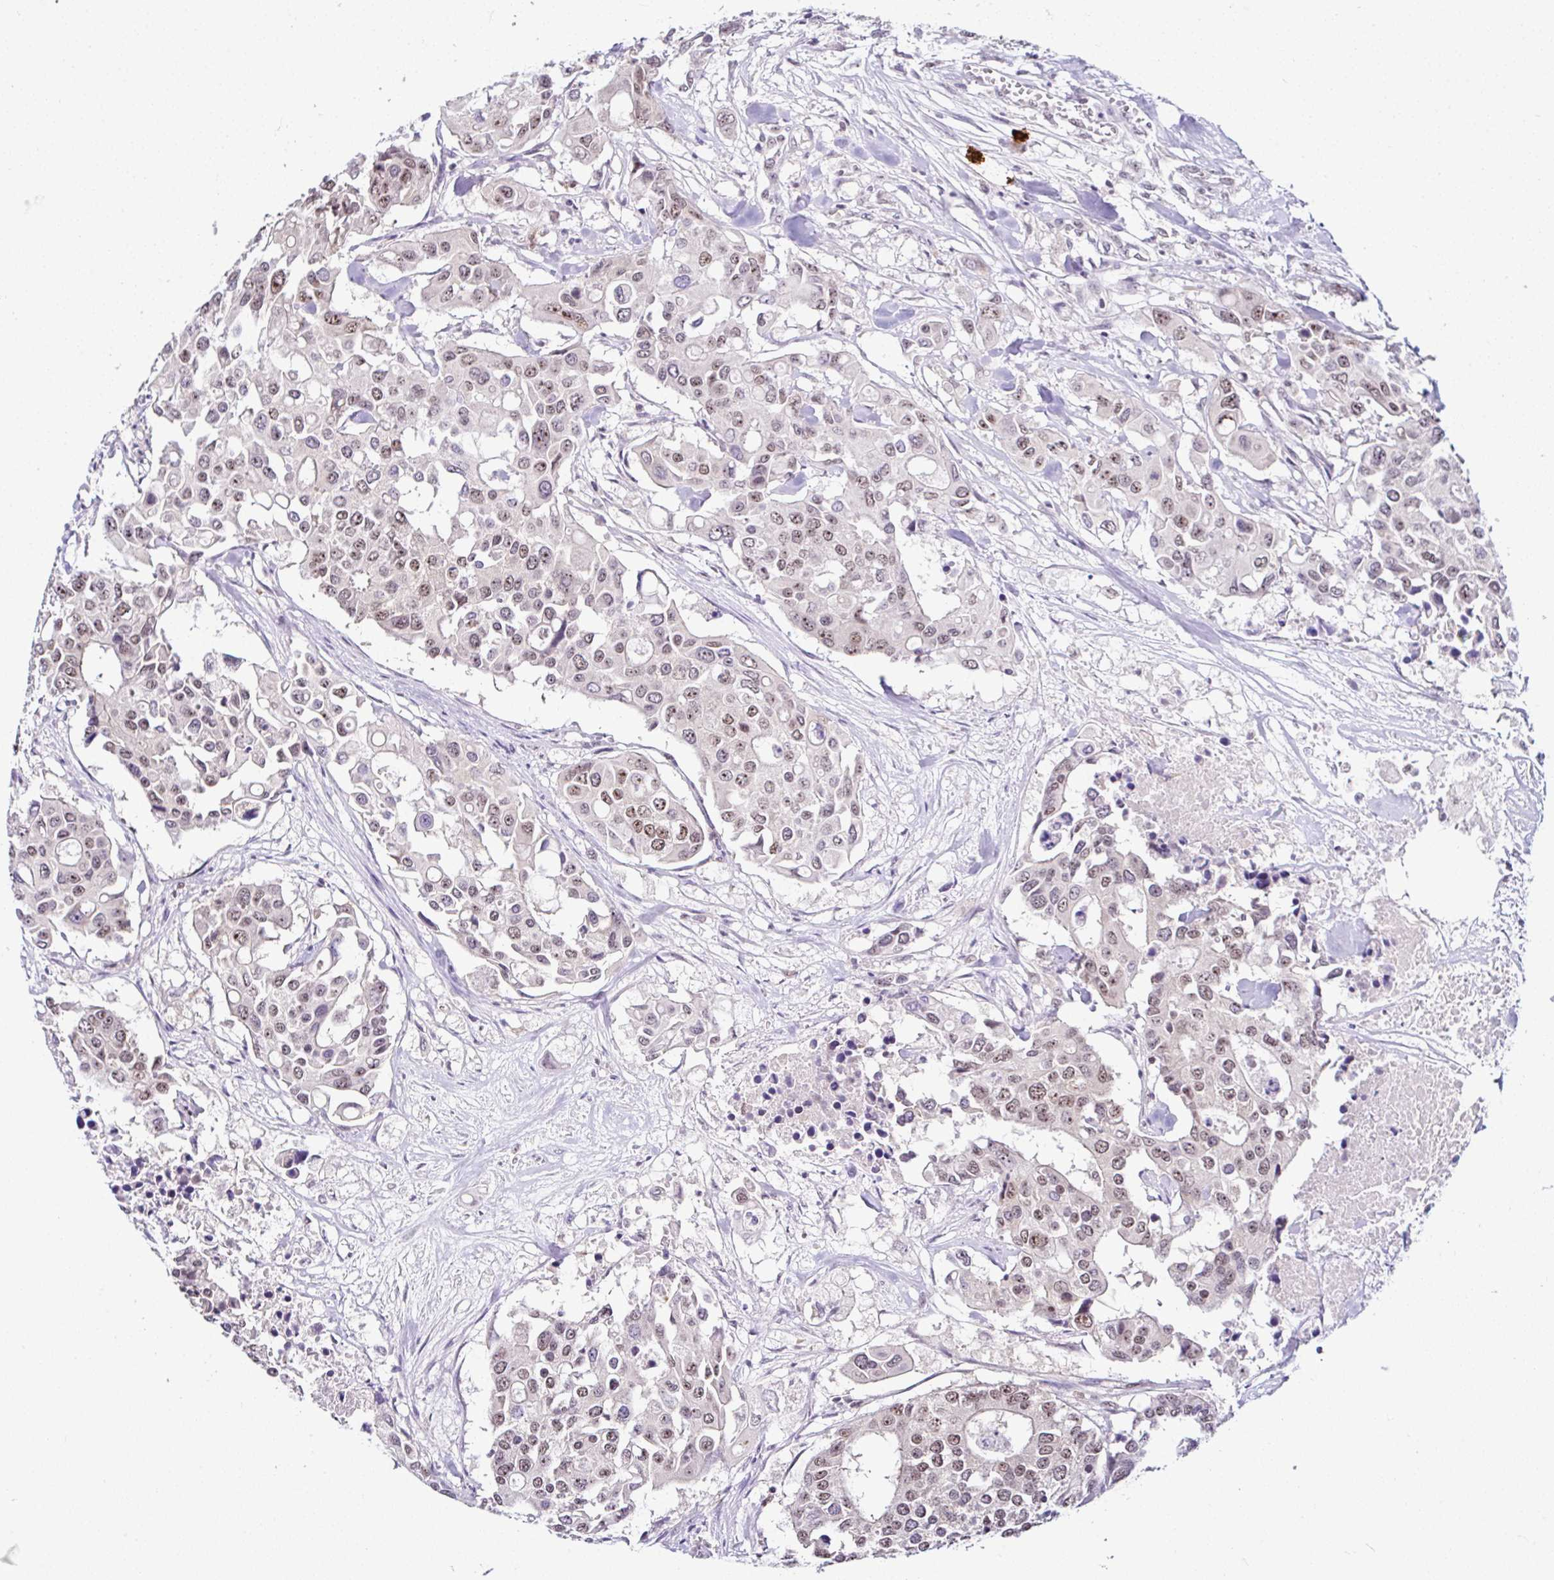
{"staining": {"intensity": "weak", "quantity": ">75%", "location": "nuclear"}, "tissue": "colorectal cancer", "cell_type": "Tumor cells", "image_type": "cancer", "snomed": [{"axis": "morphology", "description": "Adenocarcinoma, NOS"}, {"axis": "topography", "description": "Colon"}], "caption": "Colorectal adenocarcinoma stained with a protein marker demonstrates weak staining in tumor cells.", "gene": "PTPN2", "patient": {"sex": "male", "age": 77}}